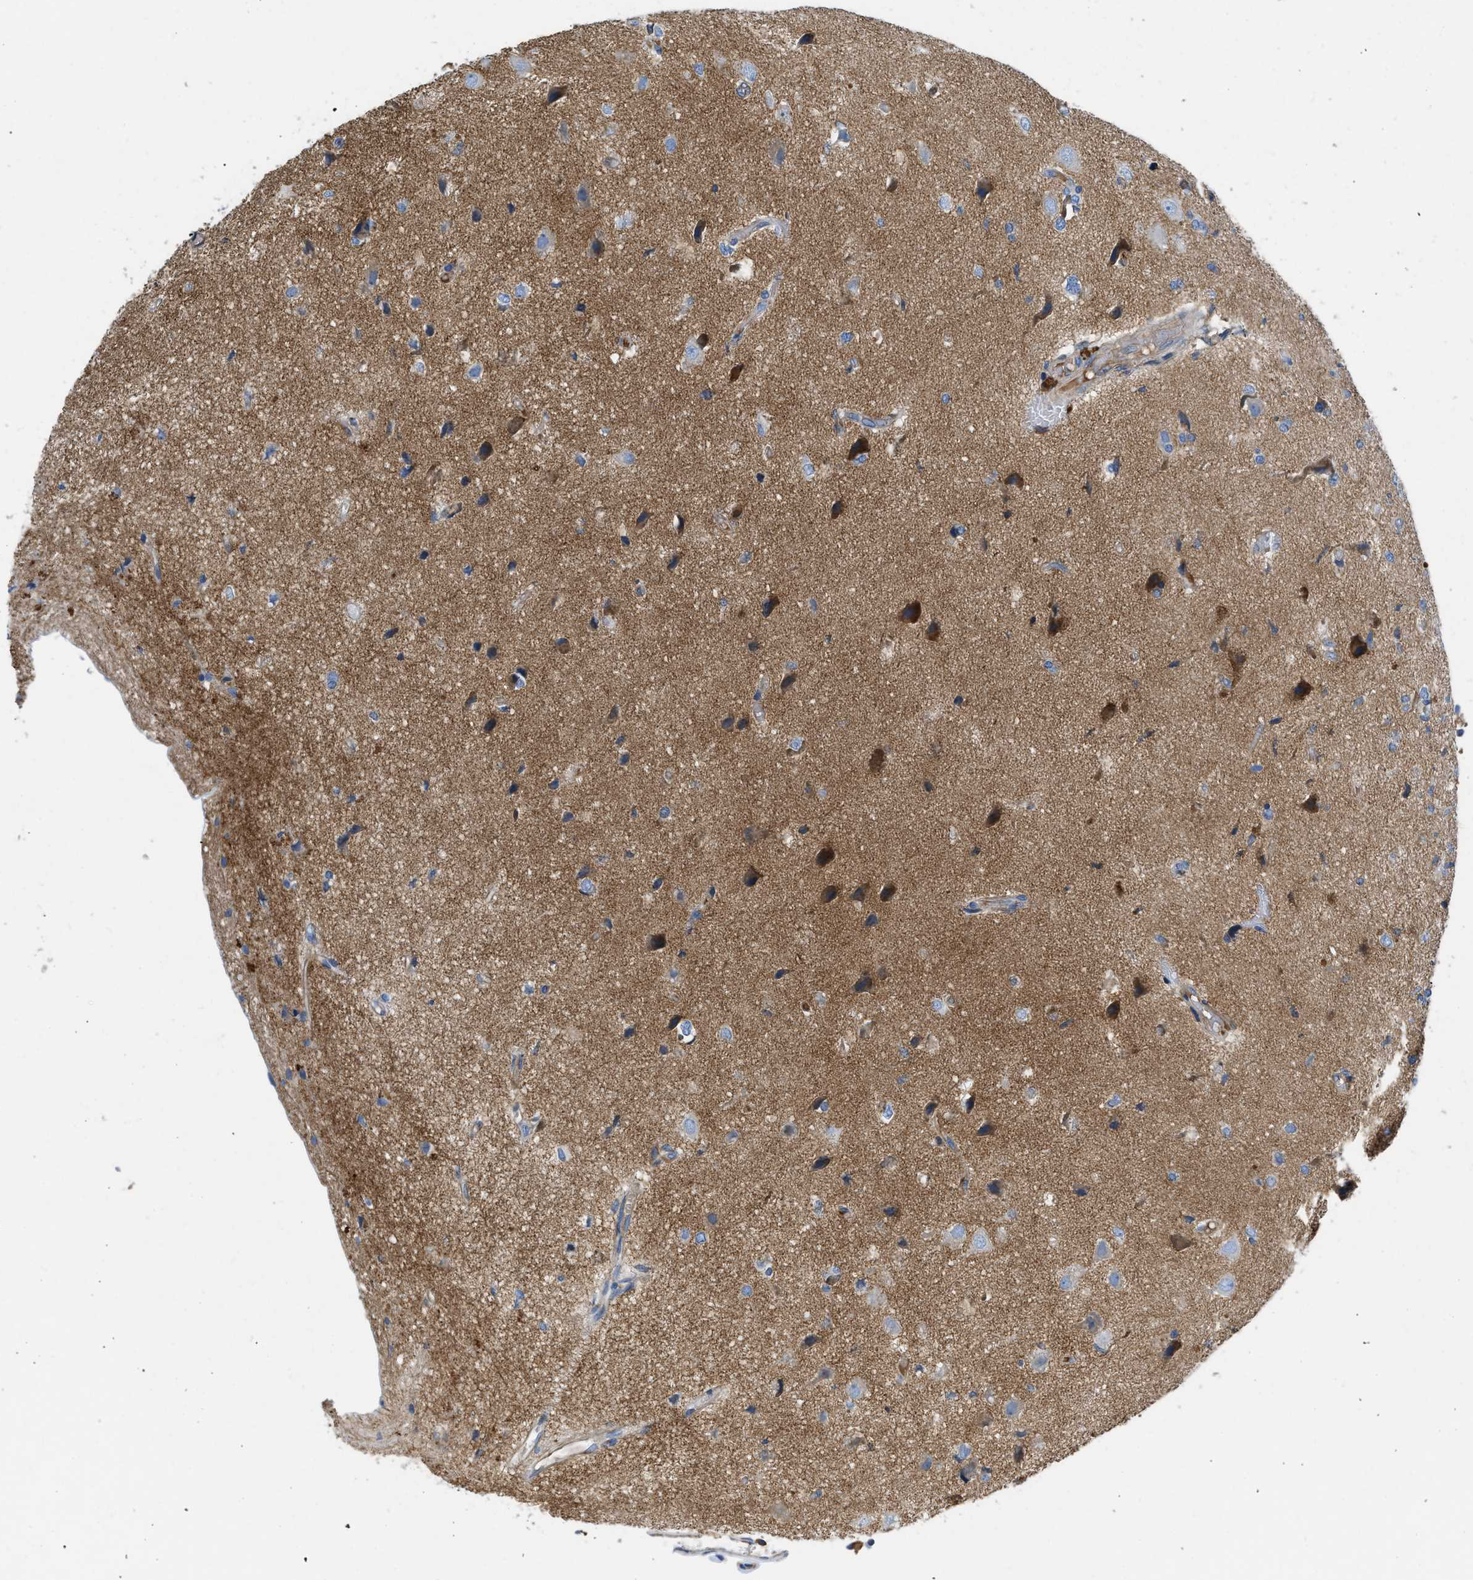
{"staining": {"intensity": "negative", "quantity": "none", "location": "none"}, "tissue": "glioma", "cell_type": "Tumor cells", "image_type": "cancer", "snomed": [{"axis": "morphology", "description": "Glioma, malignant, High grade"}, {"axis": "topography", "description": "Brain"}], "caption": "The immunohistochemistry image has no significant expression in tumor cells of glioma tissue.", "gene": "ATP6V0D1", "patient": {"sex": "female", "age": 59}}